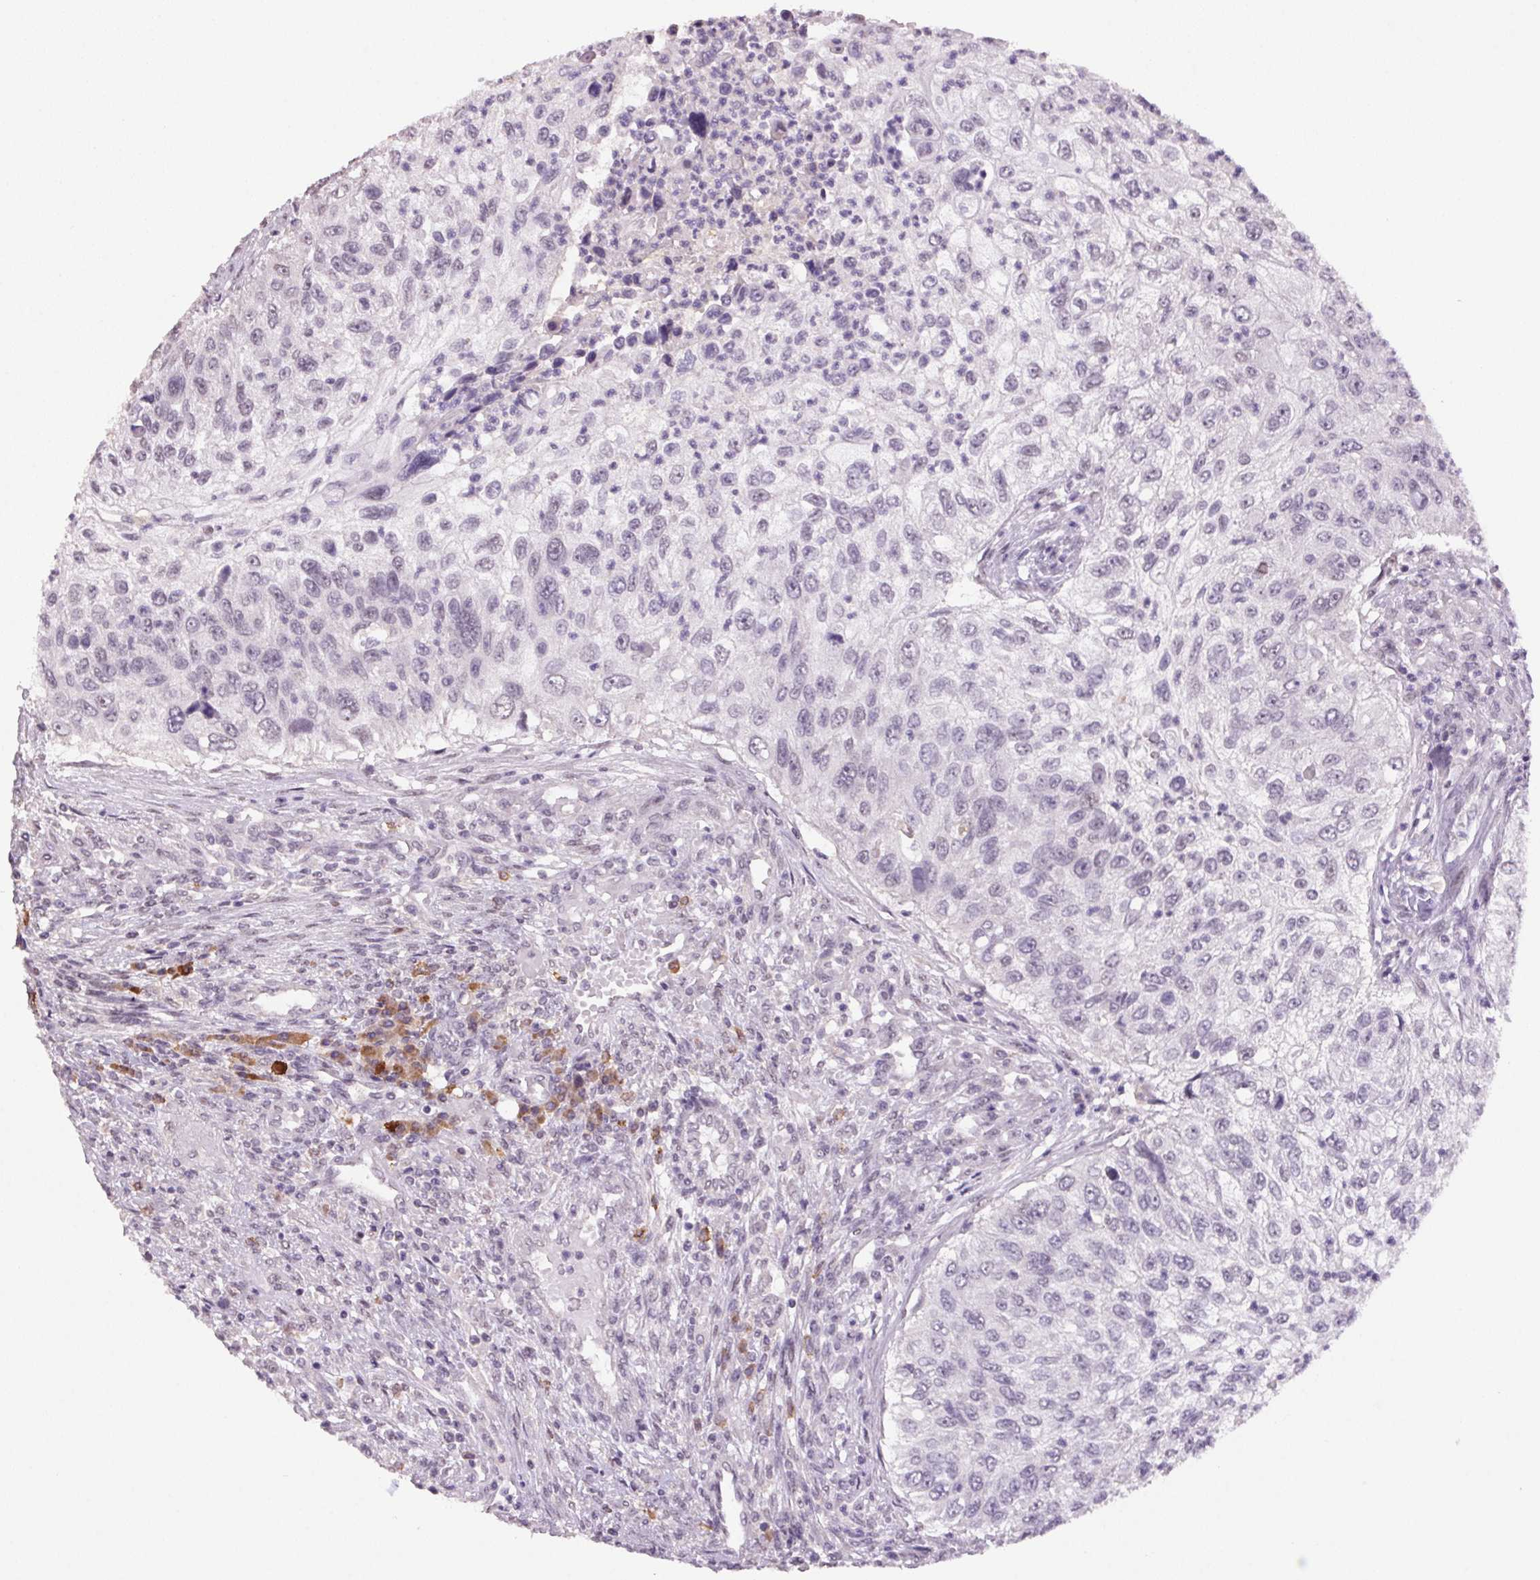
{"staining": {"intensity": "negative", "quantity": "none", "location": "none"}, "tissue": "urothelial cancer", "cell_type": "Tumor cells", "image_type": "cancer", "snomed": [{"axis": "morphology", "description": "Urothelial carcinoma, High grade"}, {"axis": "topography", "description": "Urinary bladder"}], "caption": "A high-resolution image shows immunohistochemistry staining of urothelial cancer, which demonstrates no significant staining in tumor cells.", "gene": "ZBTB4", "patient": {"sex": "female", "age": 60}}